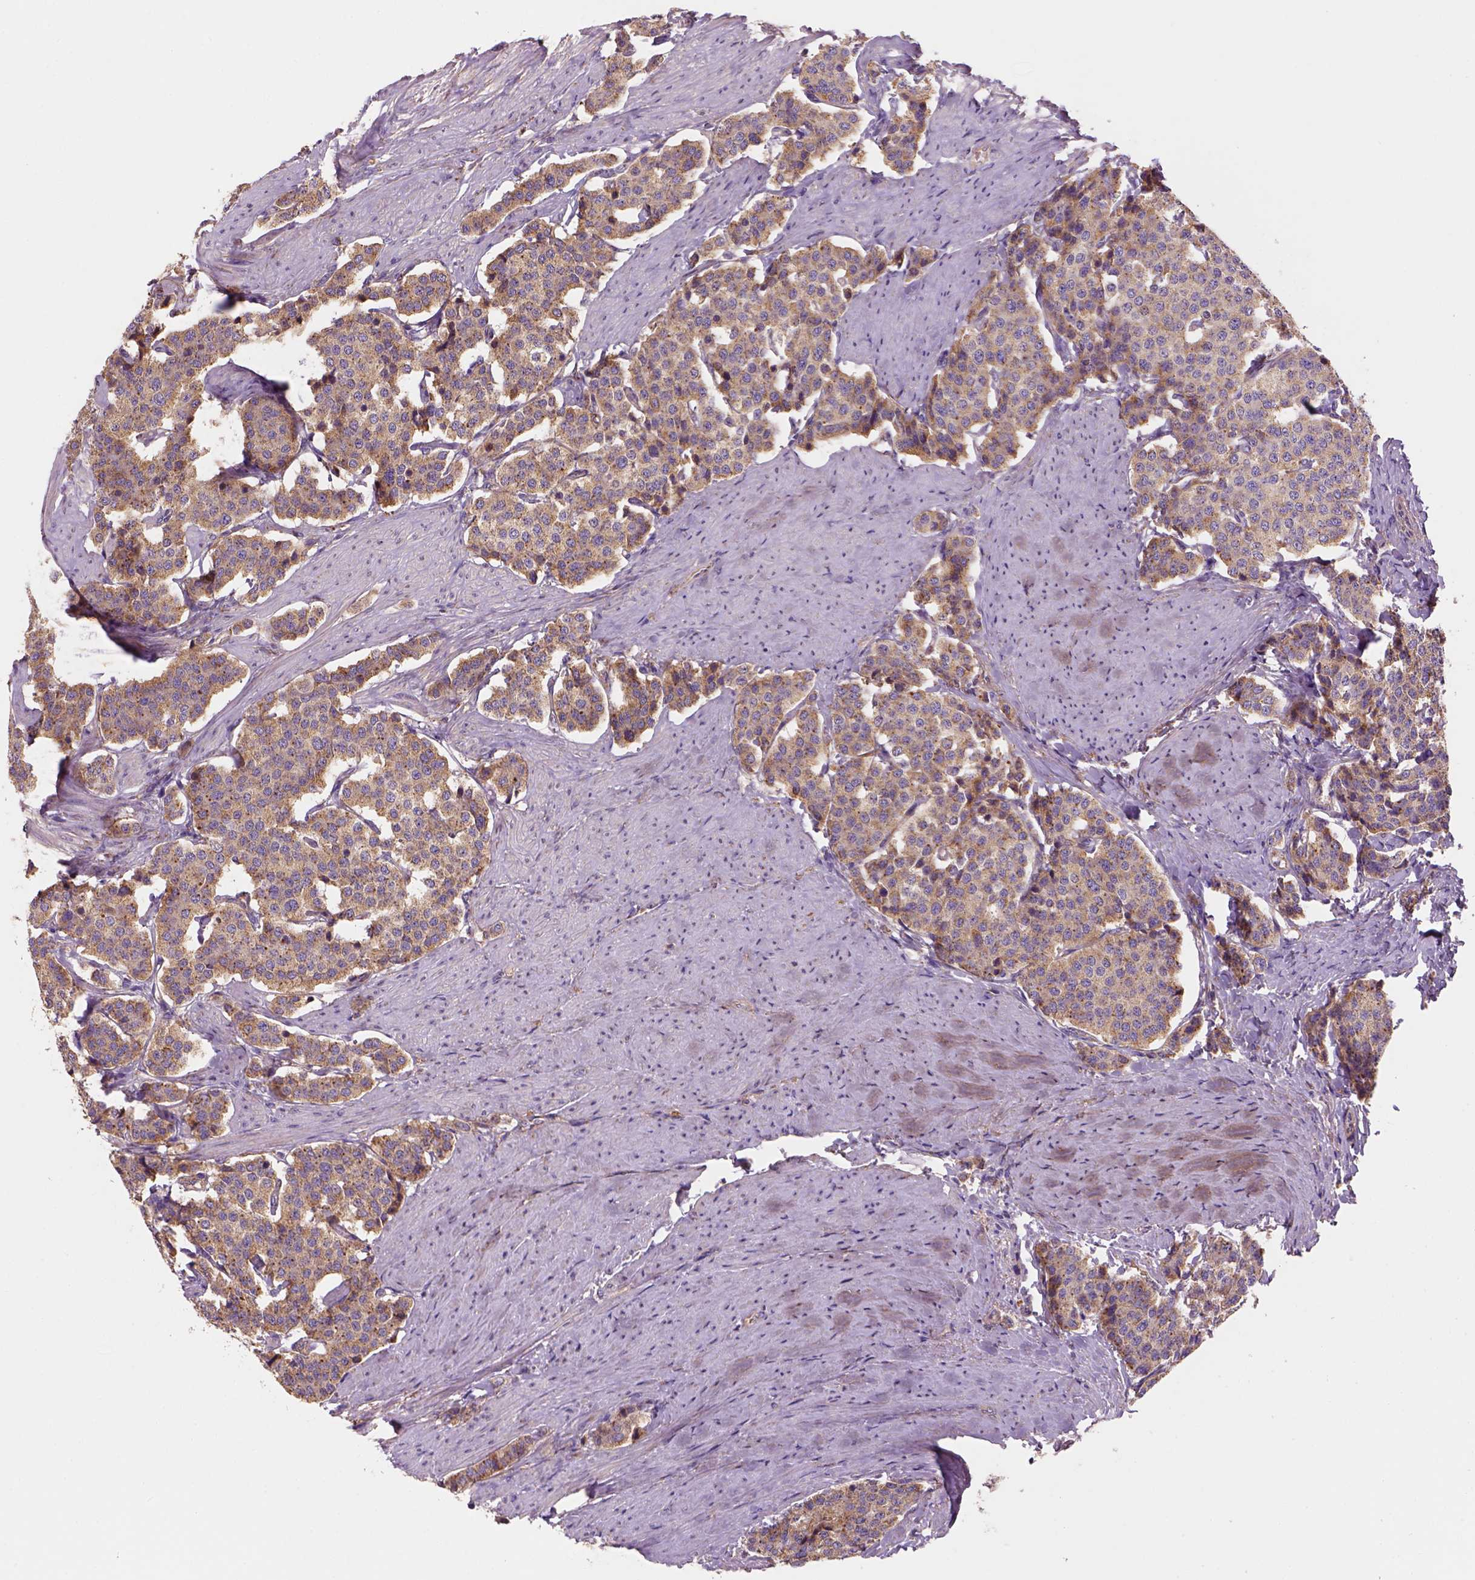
{"staining": {"intensity": "moderate", "quantity": ">75%", "location": "cytoplasmic/membranous"}, "tissue": "carcinoid", "cell_type": "Tumor cells", "image_type": "cancer", "snomed": [{"axis": "morphology", "description": "Carcinoid, malignant, NOS"}, {"axis": "topography", "description": "Small intestine"}], "caption": "Human malignant carcinoid stained with a protein marker exhibits moderate staining in tumor cells.", "gene": "WARS2", "patient": {"sex": "female", "age": 58}}